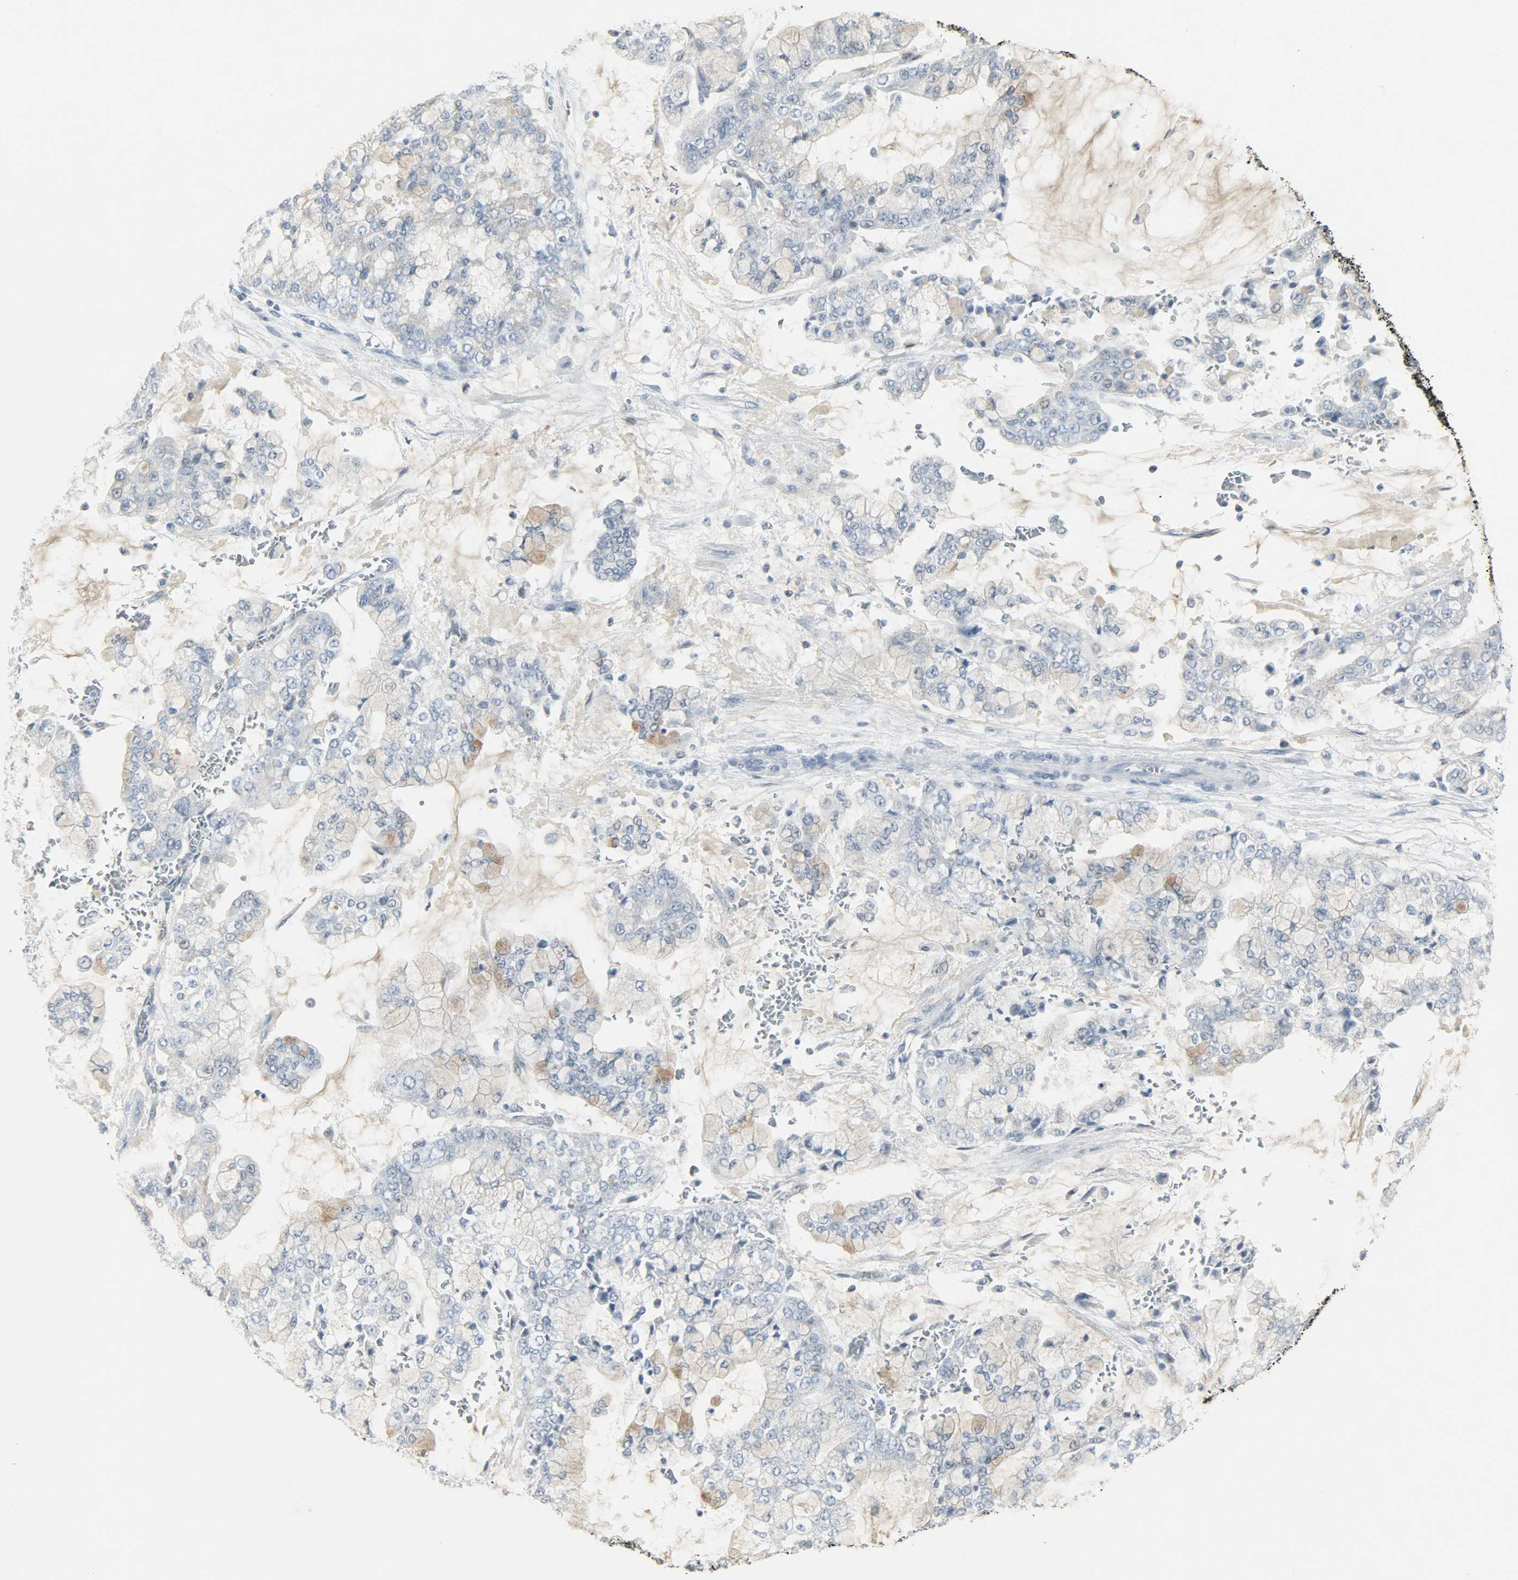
{"staining": {"intensity": "moderate", "quantity": "<25%", "location": "cytoplasmic/membranous"}, "tissue": "stomach cancer", "cell_type": "Tumor cells", "image_type": "cancer", "snomed": [{"axis": "morphology", "description": "Normal tissue, NOS"}, {"axis": "morphology", "description": "Adenocarcinoma, NOS"}, {"axis": "topography", "description": "Stomach, upper"}, {"axis": "topography", "description": "Stomach"}], "caption": "Human stomach cancer stained with a brown dye shows moderate cytoplasmic/membranous positive staining in about <25% of tumor cells.", "gene": "CAMK4", "patient": {"sex": "male", "age": 76}}